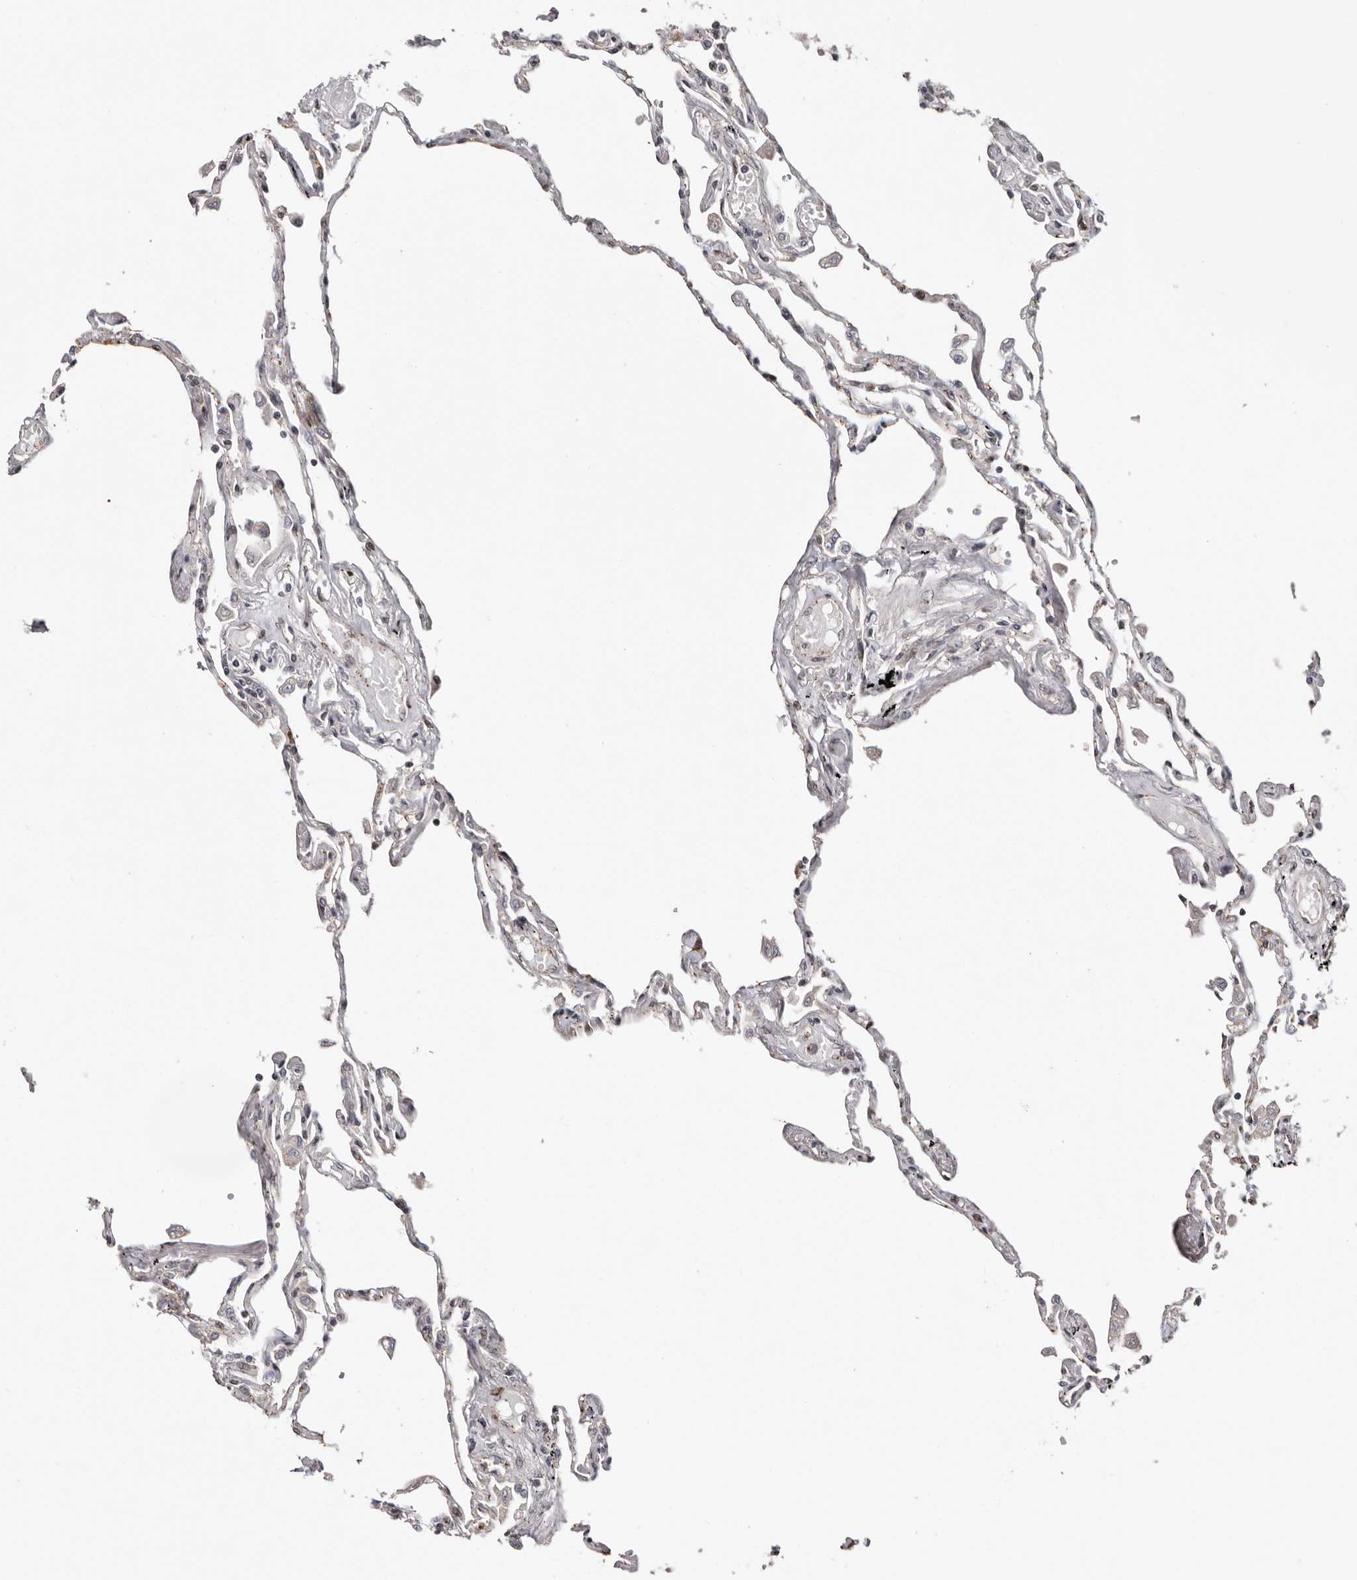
{"staining": {"intensity": "moderate", "quantity": "25%-75%", "location": "nuclear"}, "tissue": "lung", "cell_type": "Alveolar cells", "image_type": "normal", "snomed": [{"axis": "morphology", "description": "Normal tissue, NOS"}, {"axis": "topography", "description": "Lung"}], "caption": "Immunohistochemical staining of normal lung demonstrates moderate nuclear protein positivity in about 25%-75% of alveolar cells. (DAB = brown stain, brightfield microscopy at high magnification).", "gene": "SMAD7", "patient": {"sex": "female", "age": 67}}